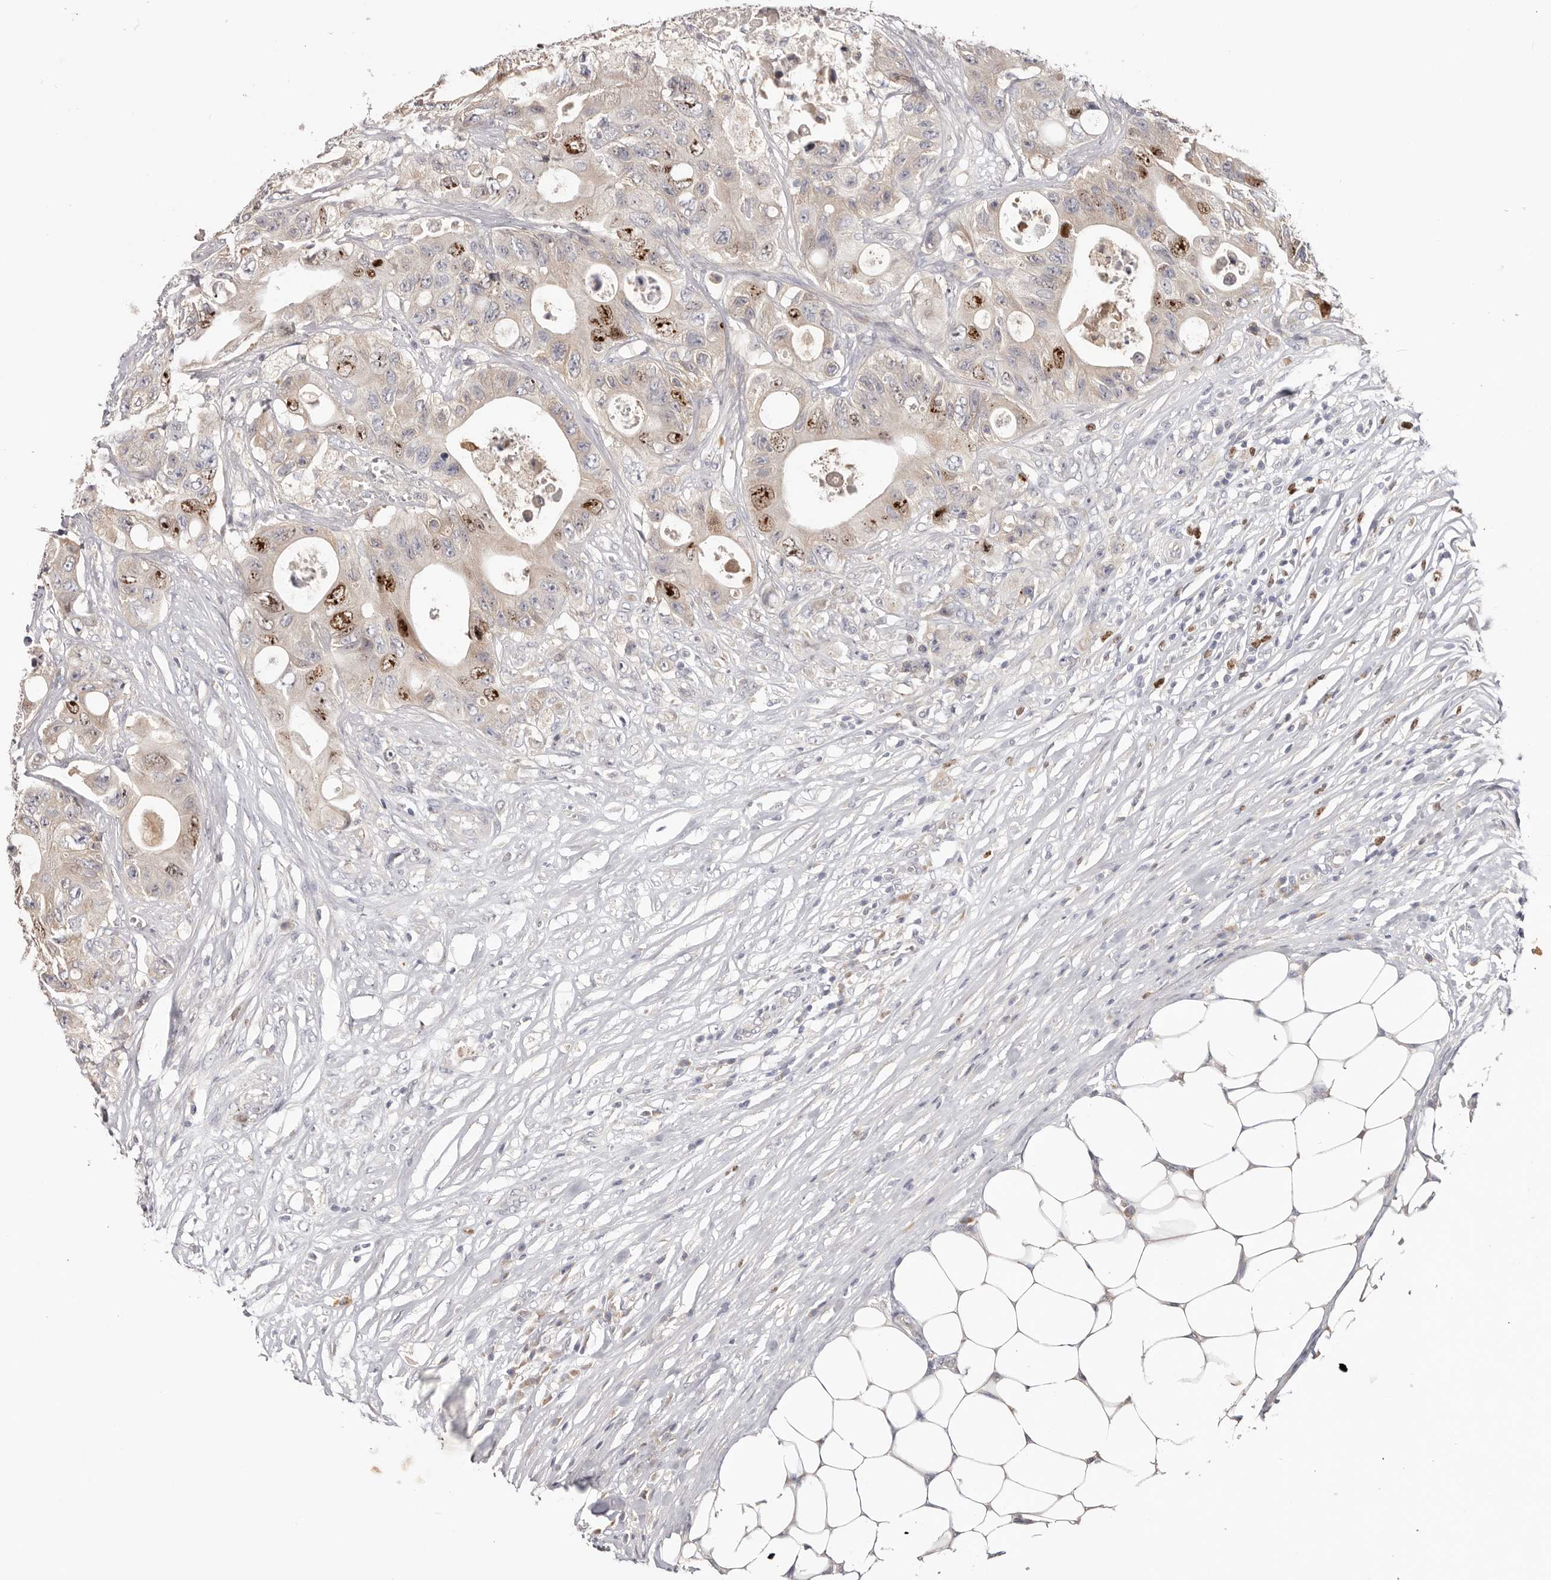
{"staining": {"intensity": "strong", "quantity": "<25%", "location": "nuclear"}, "tissue": "colorectal cancer", "cell_type": "Tumor cells", "image_type": "cancer", "snomed": [{"axis": "morphology", "description": "Adenocarcinoma, NOS"}, {"axis": "topography", "description": "Colon"}], "caption": "Strong nuclear protein expression is appreciated in about <25% of tumor cells in colorectal cancer.", "gene": "CCDC190", "patient": {"sex": "female", "age": 46}}